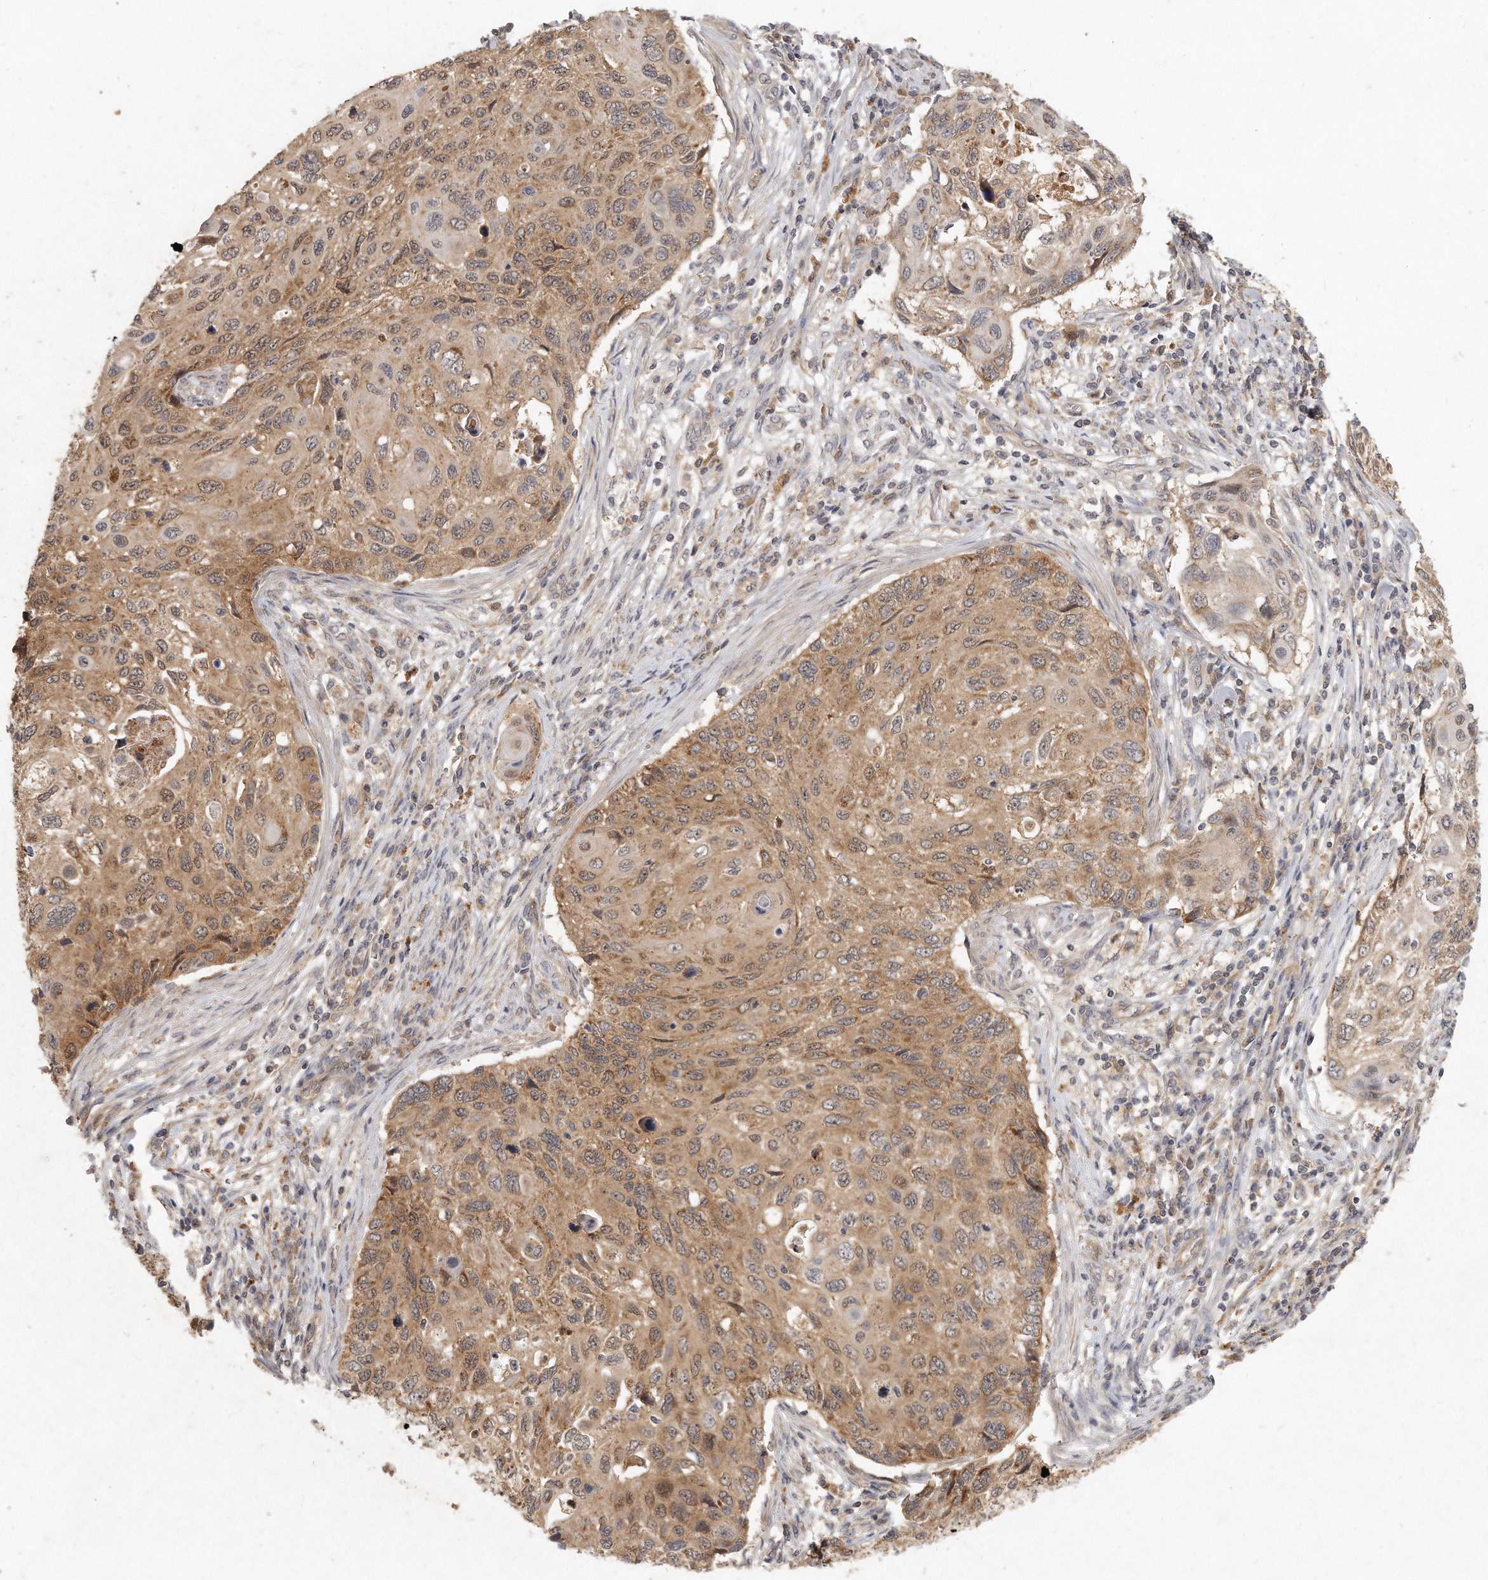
{"staining": {"intensity": "moderate", "quantity": ">75%", "location": "cytoplasmic/membranous"}, "tissue": "cervical cancer", "cell_type": "Tumor cells", "image_type": "cancer", "snomed": [{"axis": "morphology", "description": "Squamous cell carcinoma, NOS"}, {"axis": "topography", "description": "Cervix"}], "caption": "This is a photomicrograph of immunohistochemistry (IHC) staining of cervical cancer, which shows moderate positivity in the cytoplasmic/membranous of tumor cells.", "gene": "LGALS8", "patient": {"sex": "female", "age": 70}}